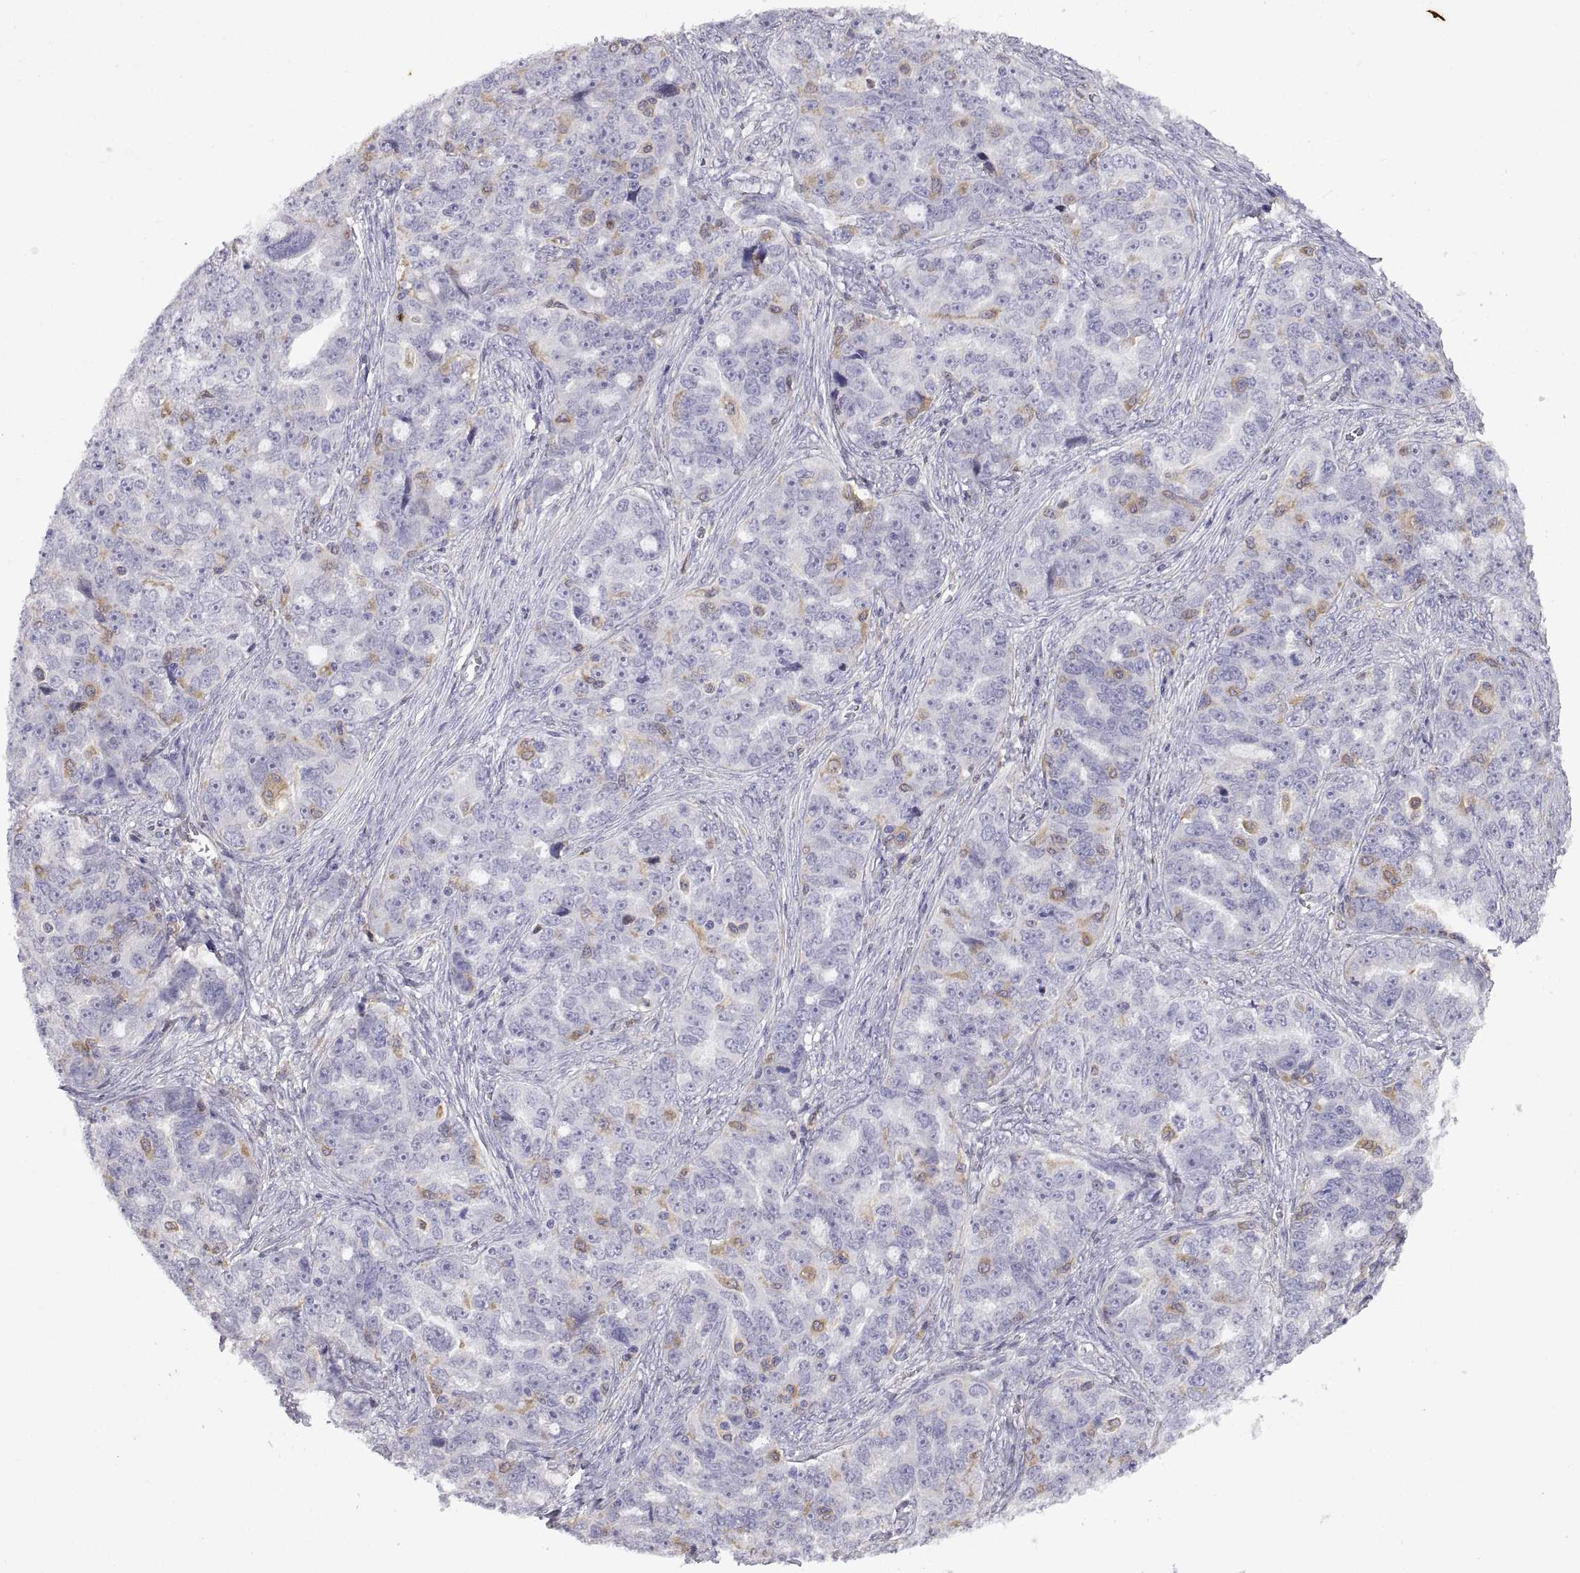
{"staining": {"intensity": "negative", "quantity": "none", "location": "none"}, "tissue": "ovarian cancer", "cell_type": "Tumor cells", "image_type": "cancer", "snomed": [{"axis": "morphology", "description": "Cystadenocarcinoma, serous, NOS"}, {"axis": "topography", "description": "Ovary"}], "caption": "Tumor cells show no significant positivity in ovarian serous cystadenocarcinoma.", "gene": "DOK3", "patient": {"sex": "female", "age": 51}}